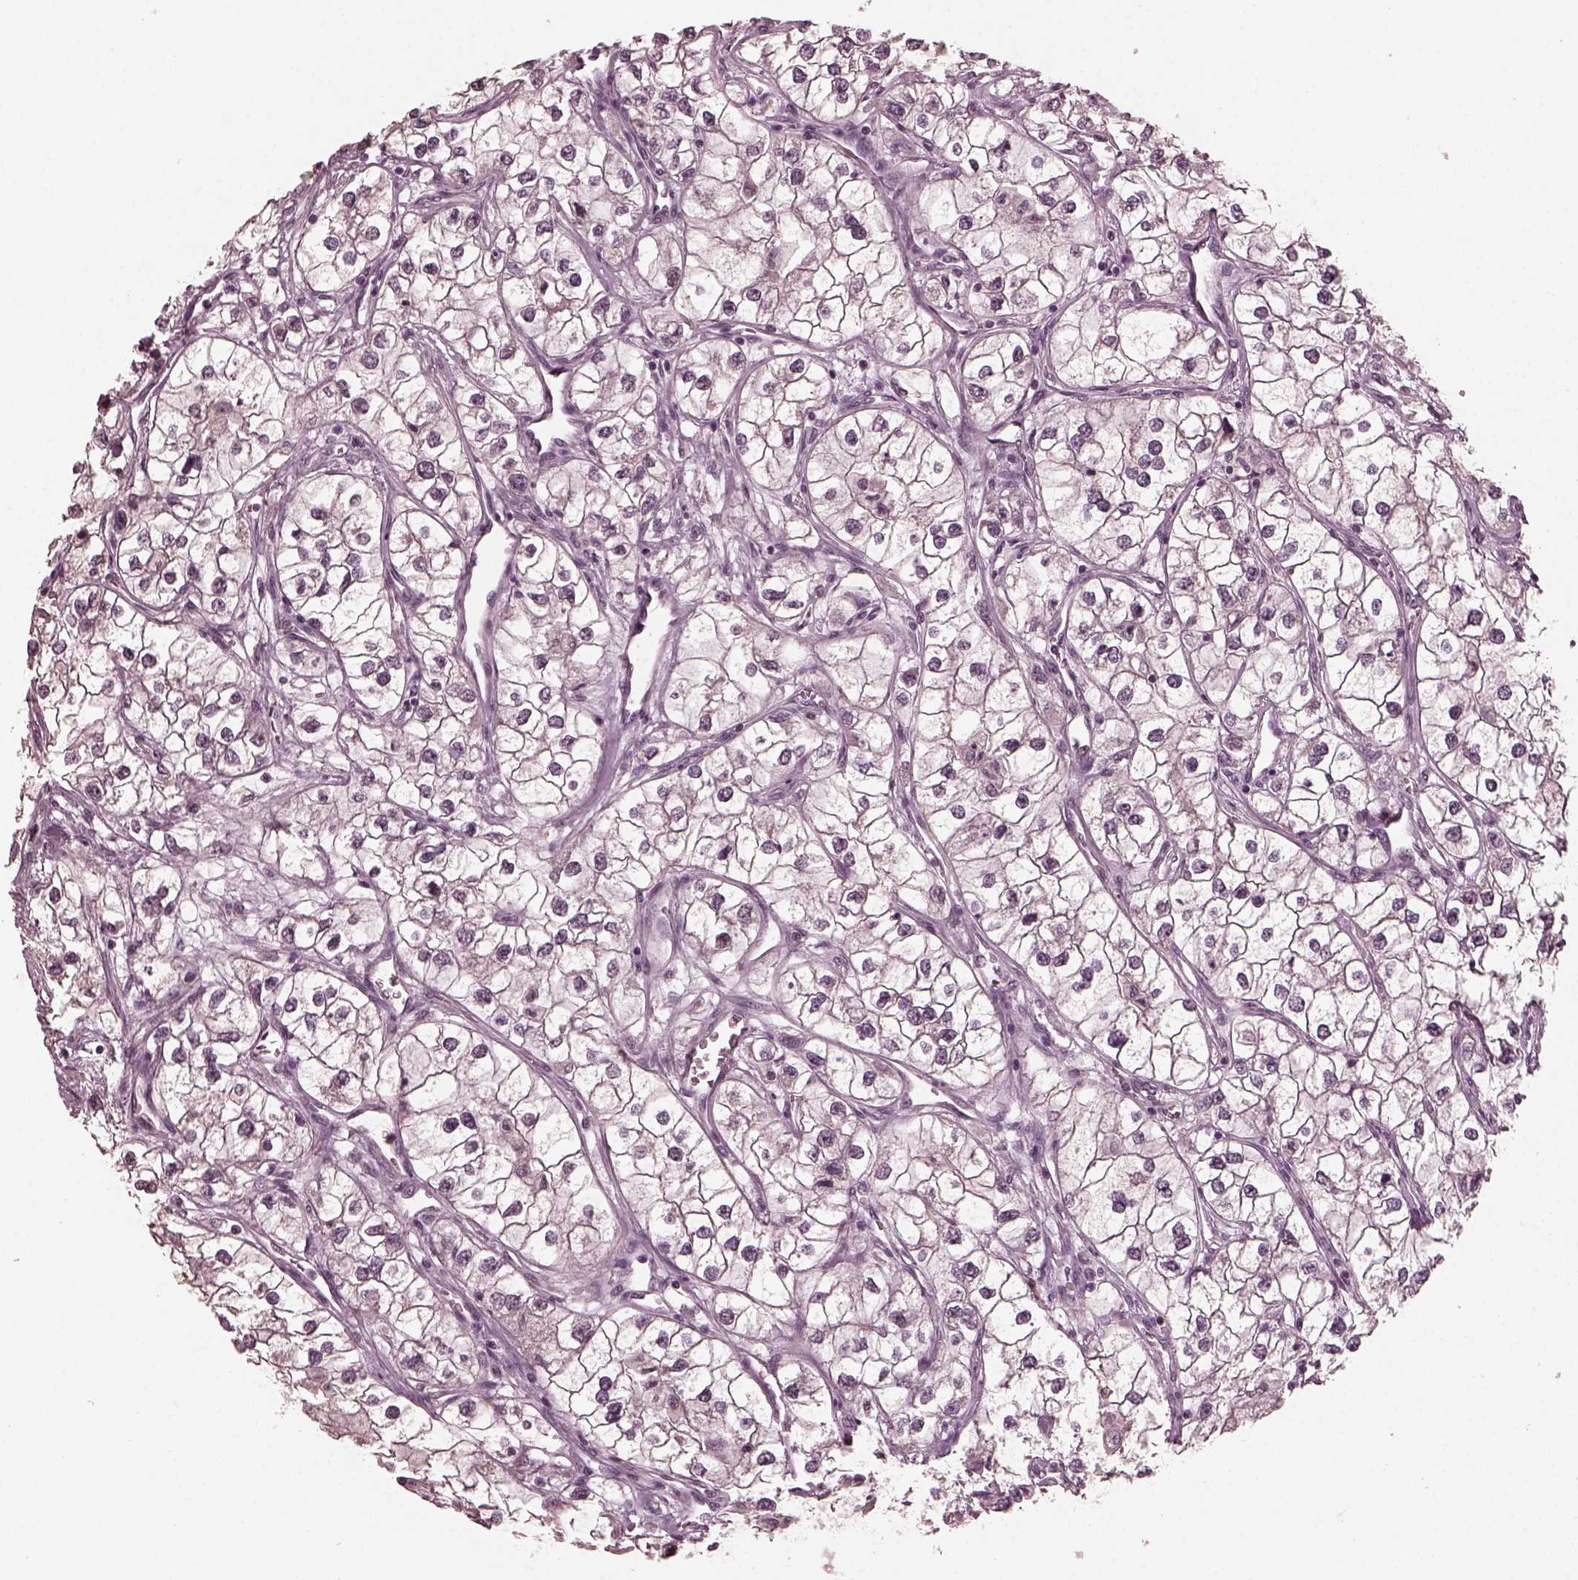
{"staining": {"intensity": "negative", "quantity": "none", "location": "none"}, "tissue": "renal cancer", "cell_type": "Tumor cells", "image_type": "cancer", "snomed": [{"axis": "morphology", "description": "Adenocarcinoma, NOS"}, {"axis": "topography", "description": "Kidney"}], "caption": "IHC histopathology image of neoplastic tissue: human renal cancer (adenocarcinoma) stained with DAB (3,3'-diaminobenzidine) shows no significant protein staining in tumor cells.", "gene": "RGS7", "patient": {"sex": "male", "age": 59}}